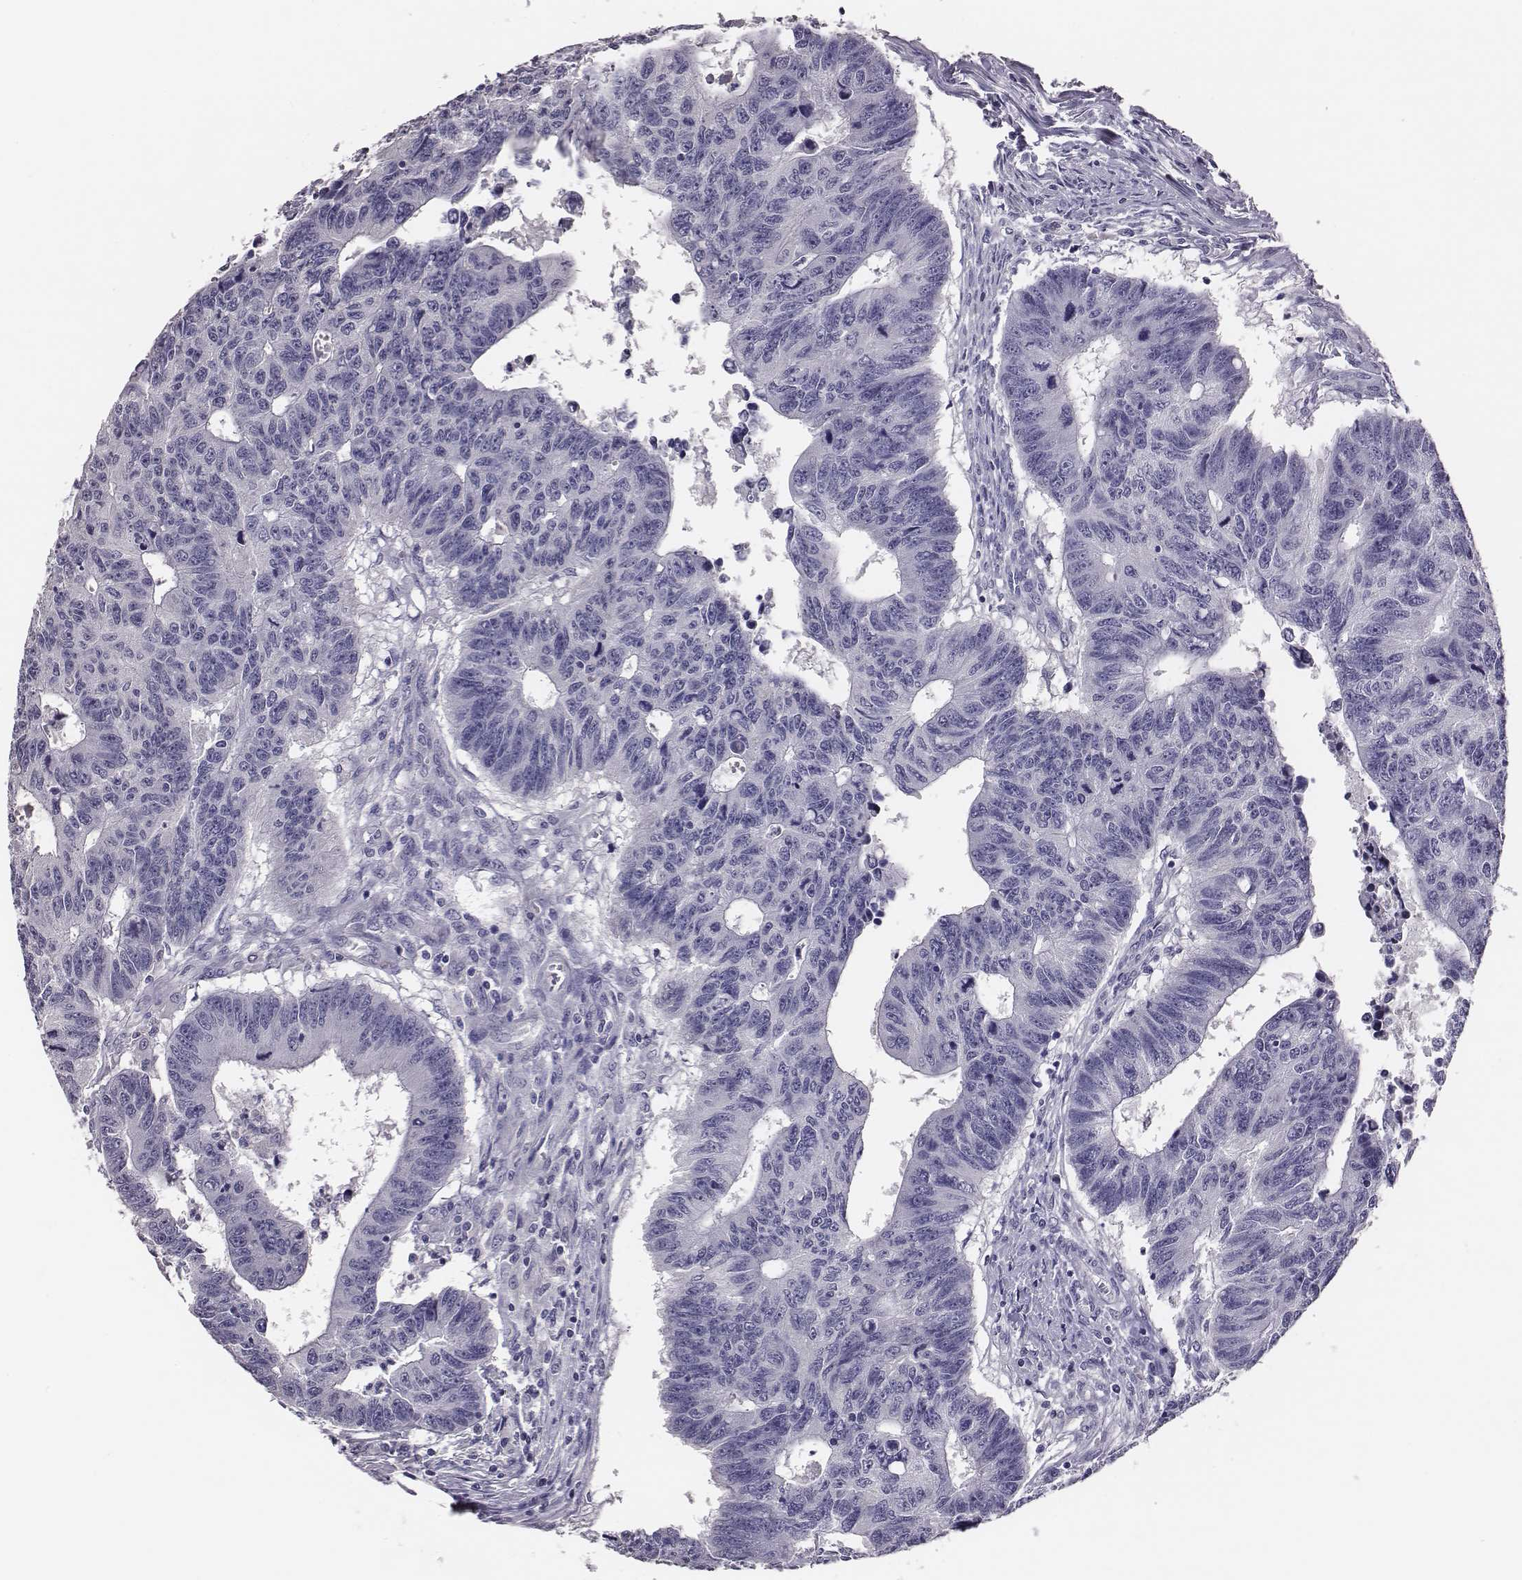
{"staining": {"intensity": "negative", "quantity": "none", "location": "none"}, "tissue": "colorectal cancer", "cell_type": "Tumor cells", "image_type": "cancer", "snomed": [{"axis": "morphology", "description": "Adenocarcinoma, NOS"}, {"axis": "topography", "description": "Rectum"}], "caption": "A photomicrograph of colorectal cancer (adenocarcinoma) stained for a protein reveals no brown staining in tumor cells.", "gene": "EN1", "patient": {"sex": "female", "age": 85}}